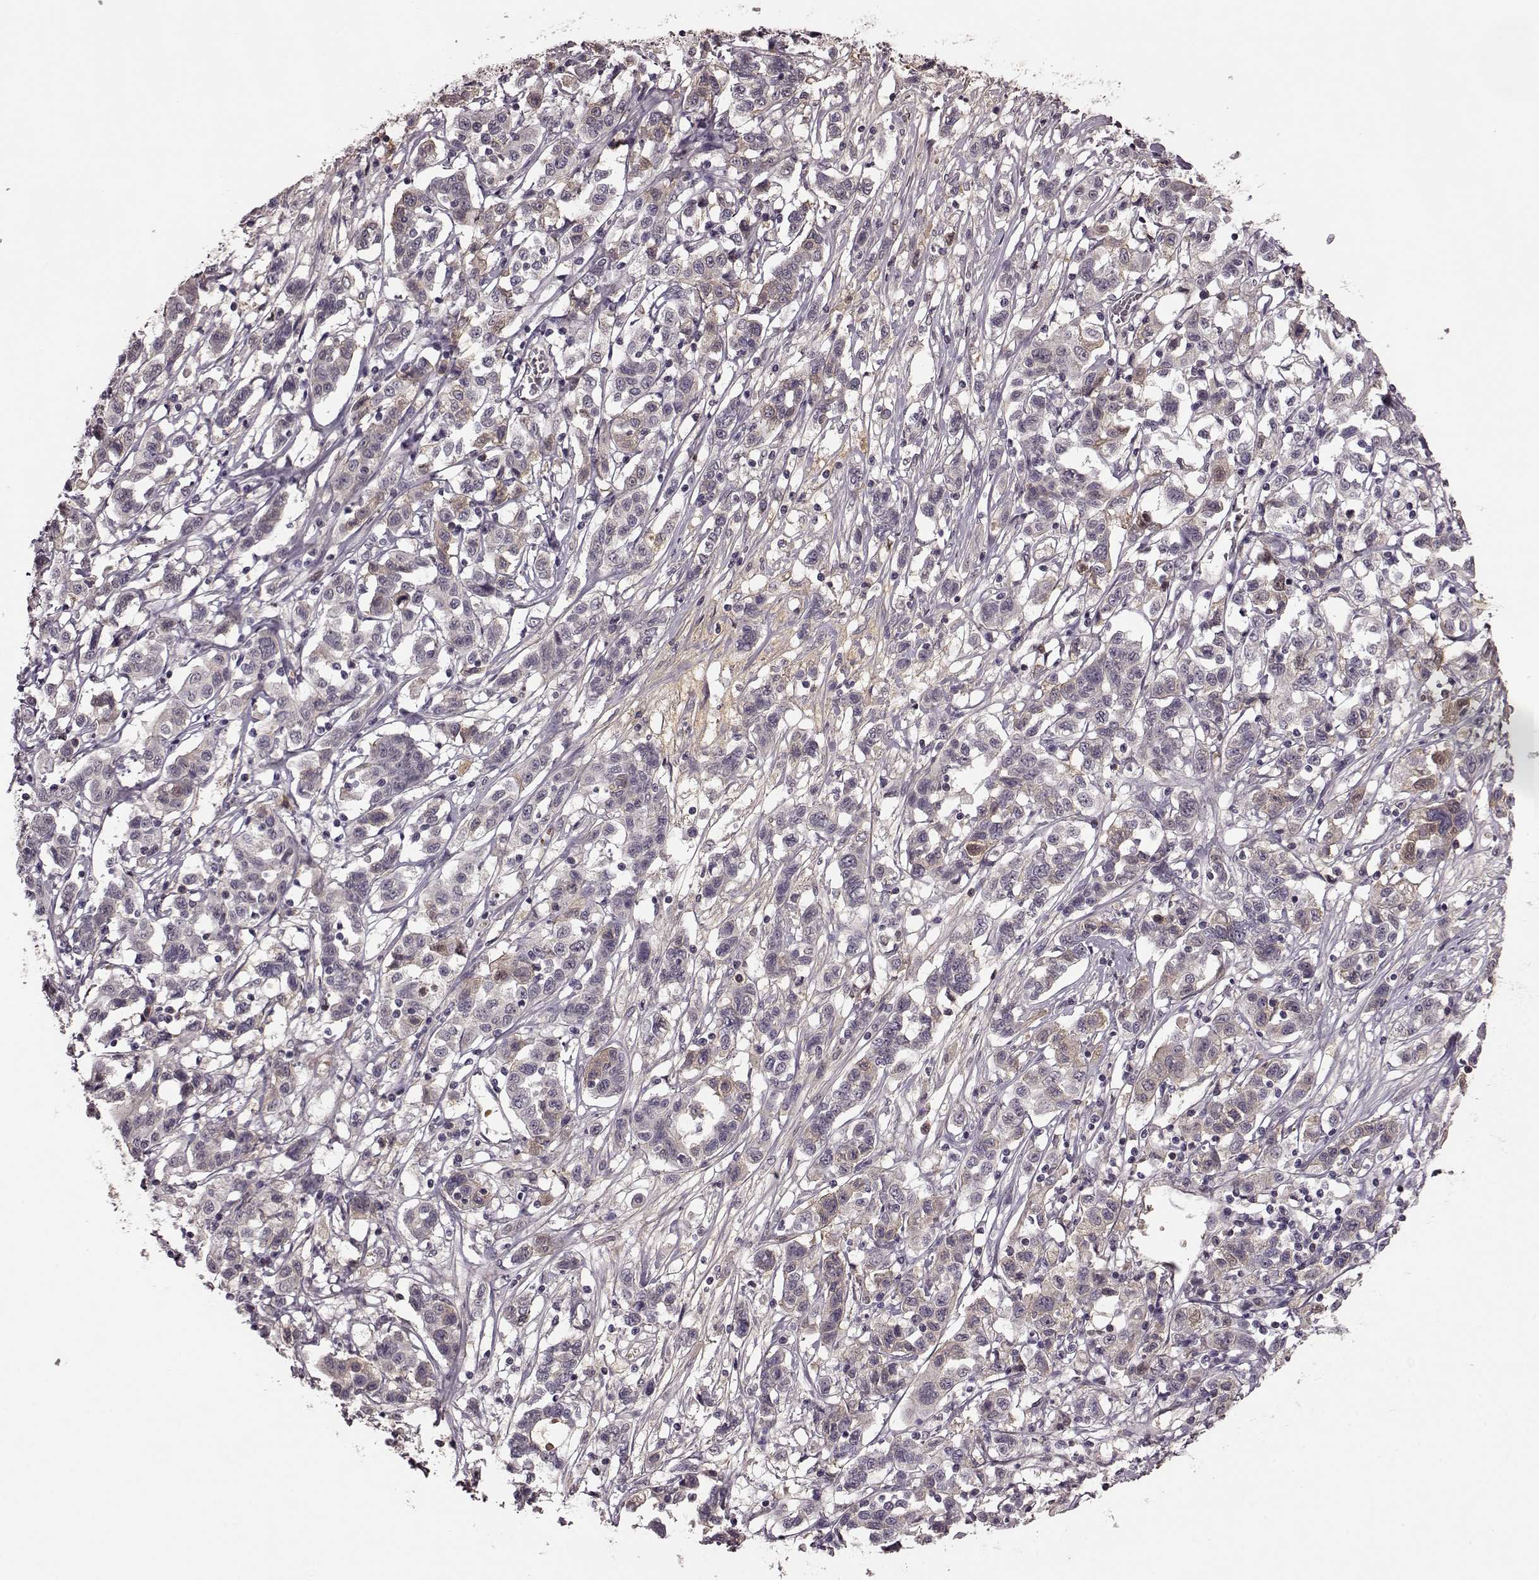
{"staining": {"intensity": "negative", "quantity": "none", "location": "none"}, "tissue": "liver cancer", "cell_type": "Tumor cells", "image_type": "cancer", "snomed": [{"axis": "morphology", "description": "Adenocarcinoma, NOS"}, {"axis": "morphology", "description": "Cholangiocarcinoma"}, {"axis": "topography", "description": "Liver"}], "caption": "The micrograph displays no staining of tumor cells in liver adenocarcinoma.", "gene": "NRL", "patient": {"sex": "male", "age": 64}}